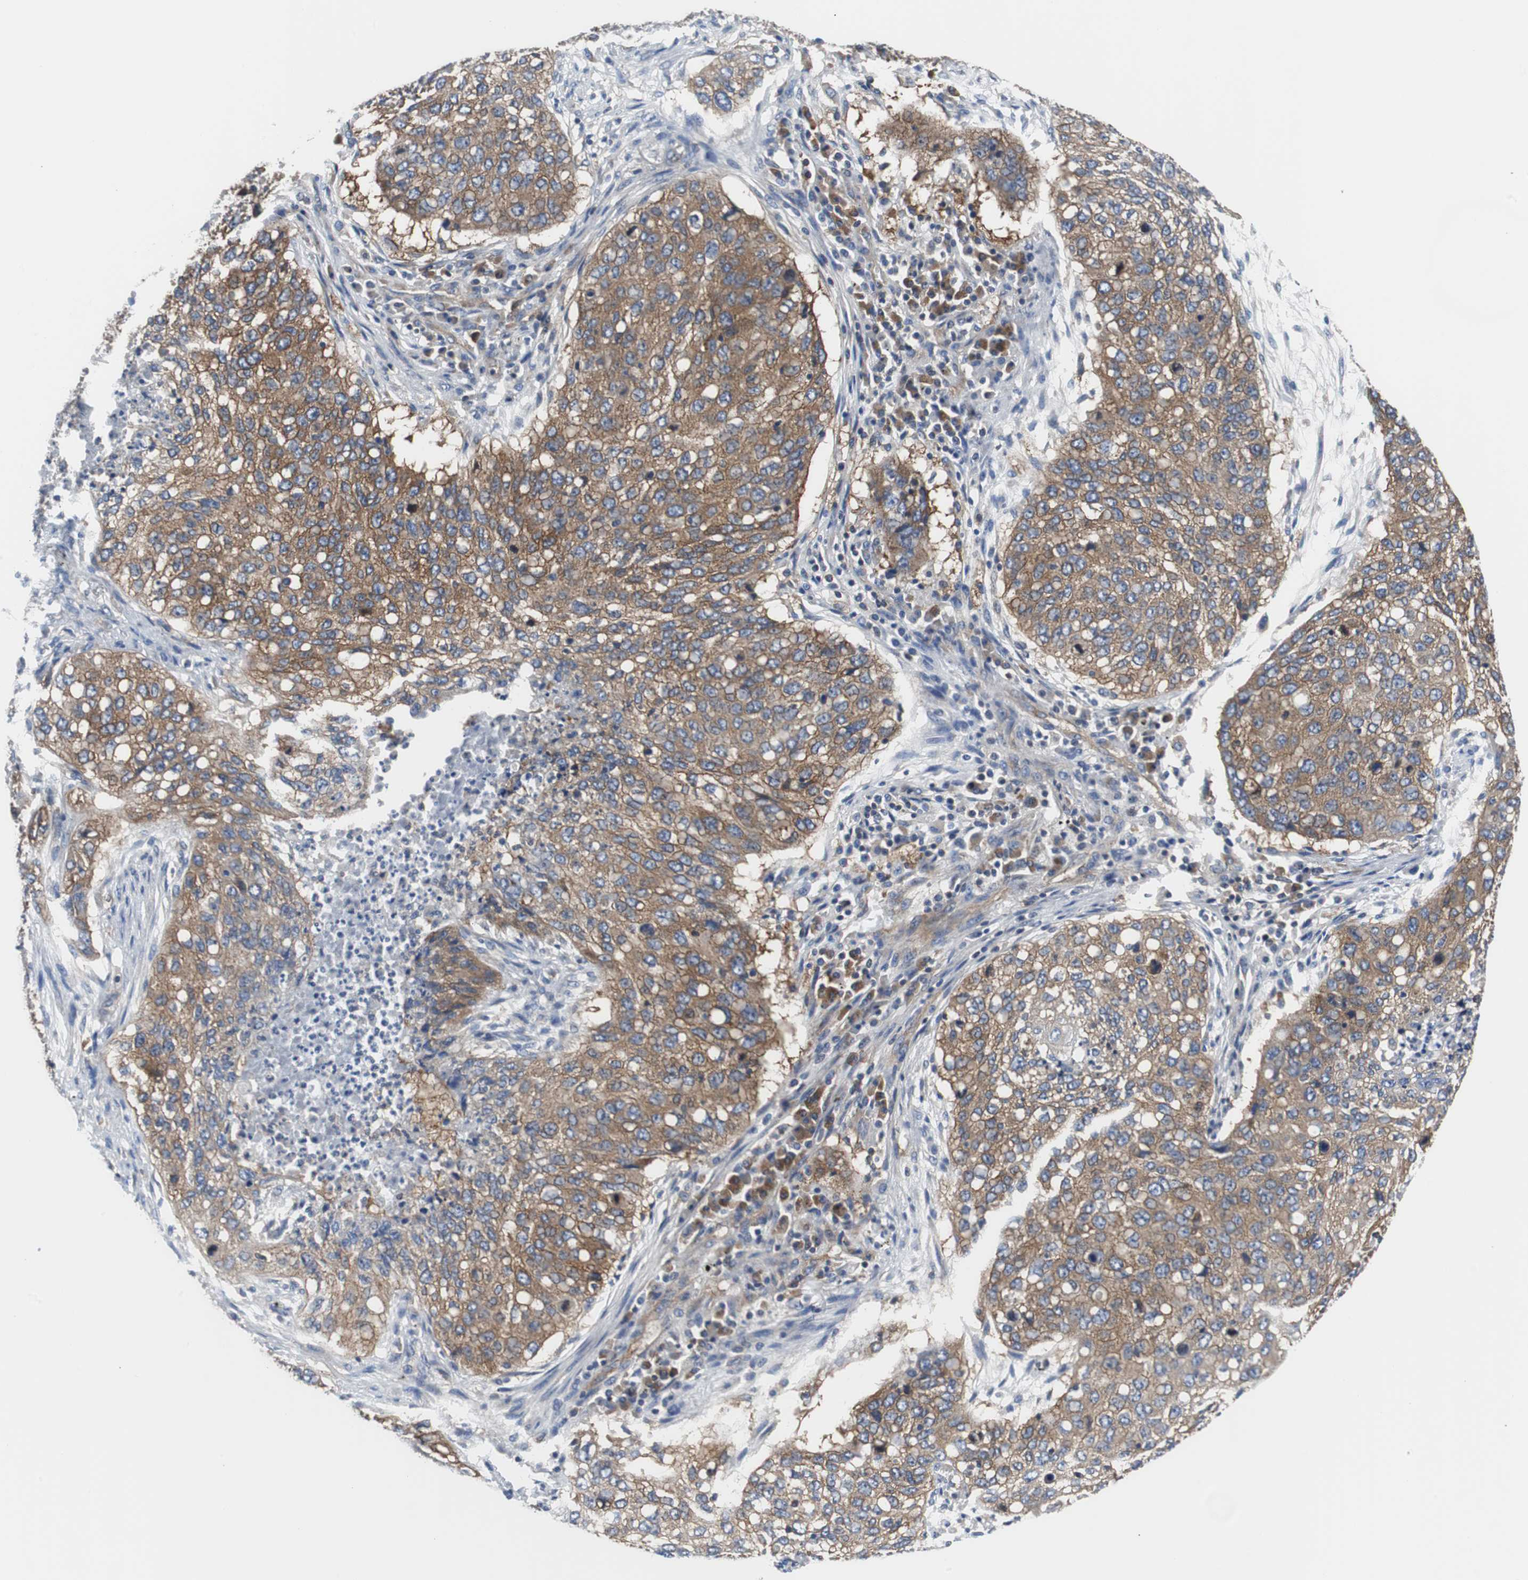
{"staining": {"intensity": "moderate", "quantity": ">75%", "location": "cytoplasmic/membranous"}, "tissue": "lung cancer", "cell_type": "Tumor cells", "image_type": "cancer", "snomed": [{"axis": "morphology", "description": "Squamous cell carcinoma, NOS"}, {"axis": "topography", "description": "Lung"}], "caption": "Lung cancer was stained to show a protein in brown. There is medium levels of moderate cytoplasmic/membranous expression in about >75% of tumor cells. The protein is shown in brown color, while the nuclei are stained blue.", "gene": "BRAF", "patient": {"sex": "female", "age": 63}}